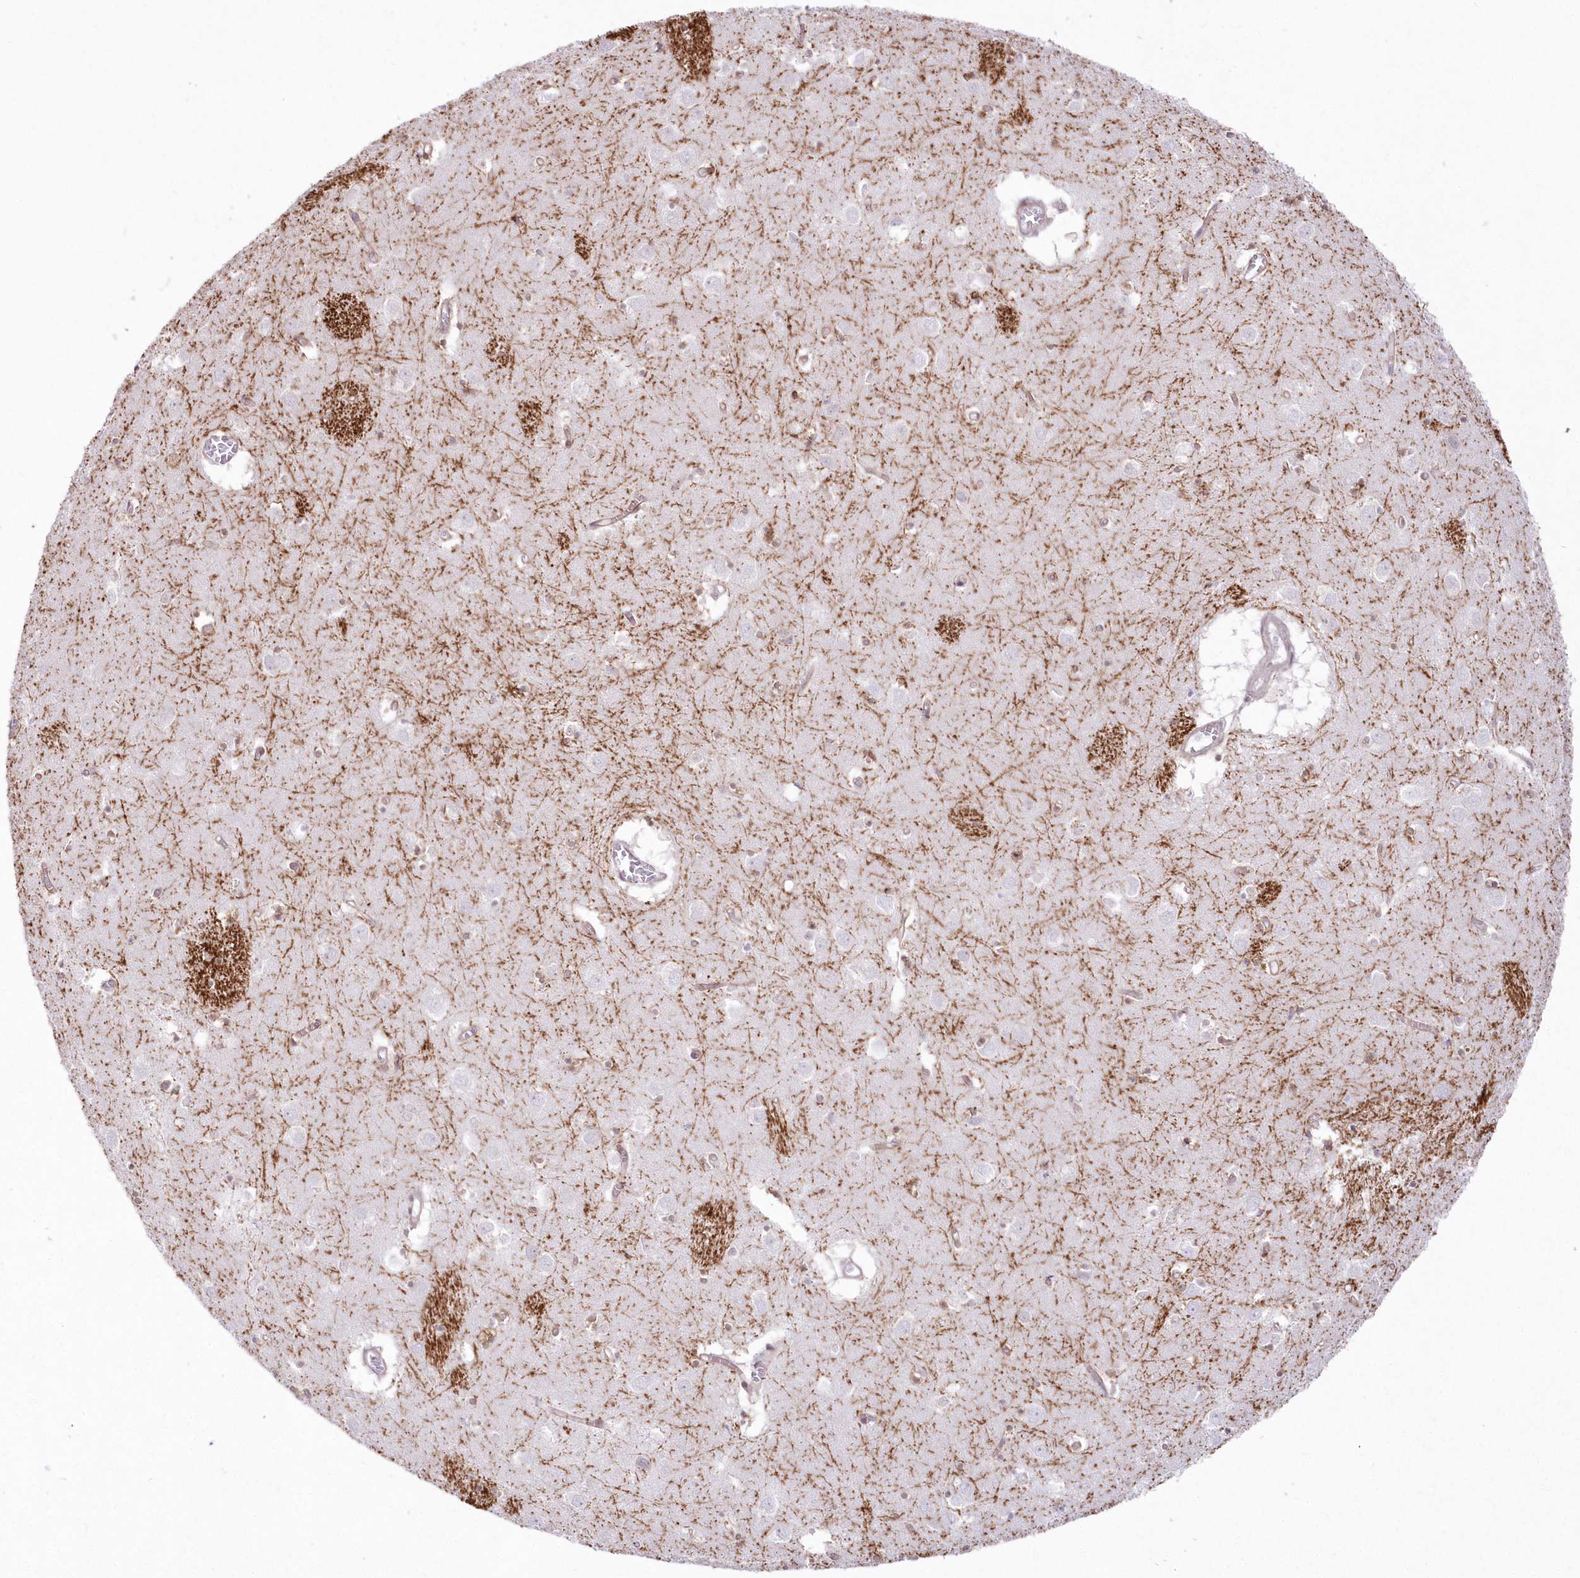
{"staining": {"intensity": "weak", "quantity": "<25%", "location": "cytoplasmic/membranous"}, "tissue": "caudate", "cell_type": "Glial cells", "image_type": "normal", "snomed": [{"axis": "morphology", "description": "Normal tissue, NOS"}, {"axis": "topography", "description": "Lateral ventricle wall"}], "caption": "DAB immunohistochemical staining of normal caudate exhibits no significant staining in glial cells.", "gene": "SH3PXD2B", "patient": {"sex": "male", "age": 70}}